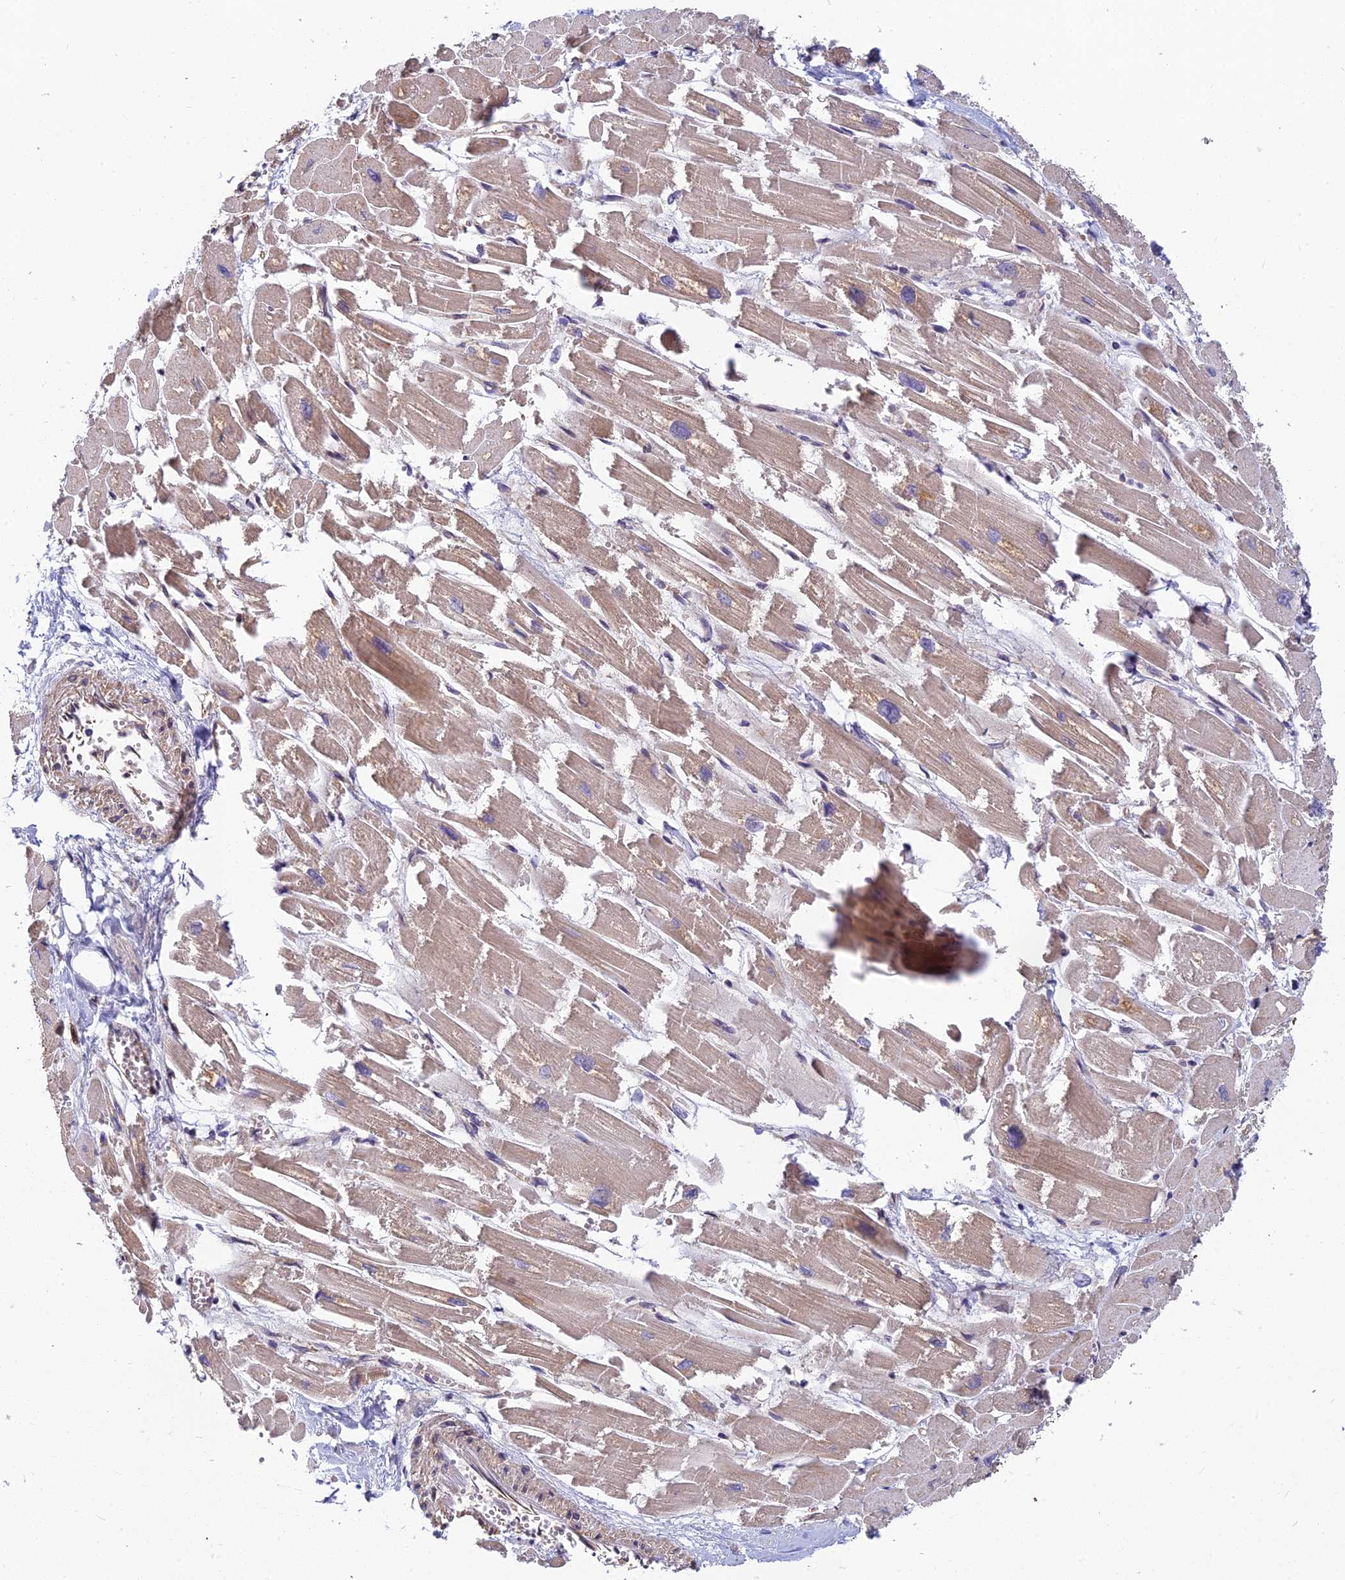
{"staining": {"intensity": "moderate", "quantity": "25%-75%", "location": "cytoplasmic/membranous"}, "tissue": "heart muscle", "cell_type": "Cardiomyocytes", "image_type": "normal", "snomed": [{"axis": "morphology", "description": "Normal tissue, NOS"}, {"axis": "topography", "description": "Heart"}], "caption": "Protein positivity by immunohistochemistry (IHC) demonstrates moderate cytoplasmic/membranous expression in approximately 25%-75% of cardiomyocytes in normal heart muscle. (DAB (3,3'-diaminobenzidine) IHC with brightfield microscopy, high magnification).", "gene": "PIKFYVE", "patient": {"sex": "male", "age": 54}}